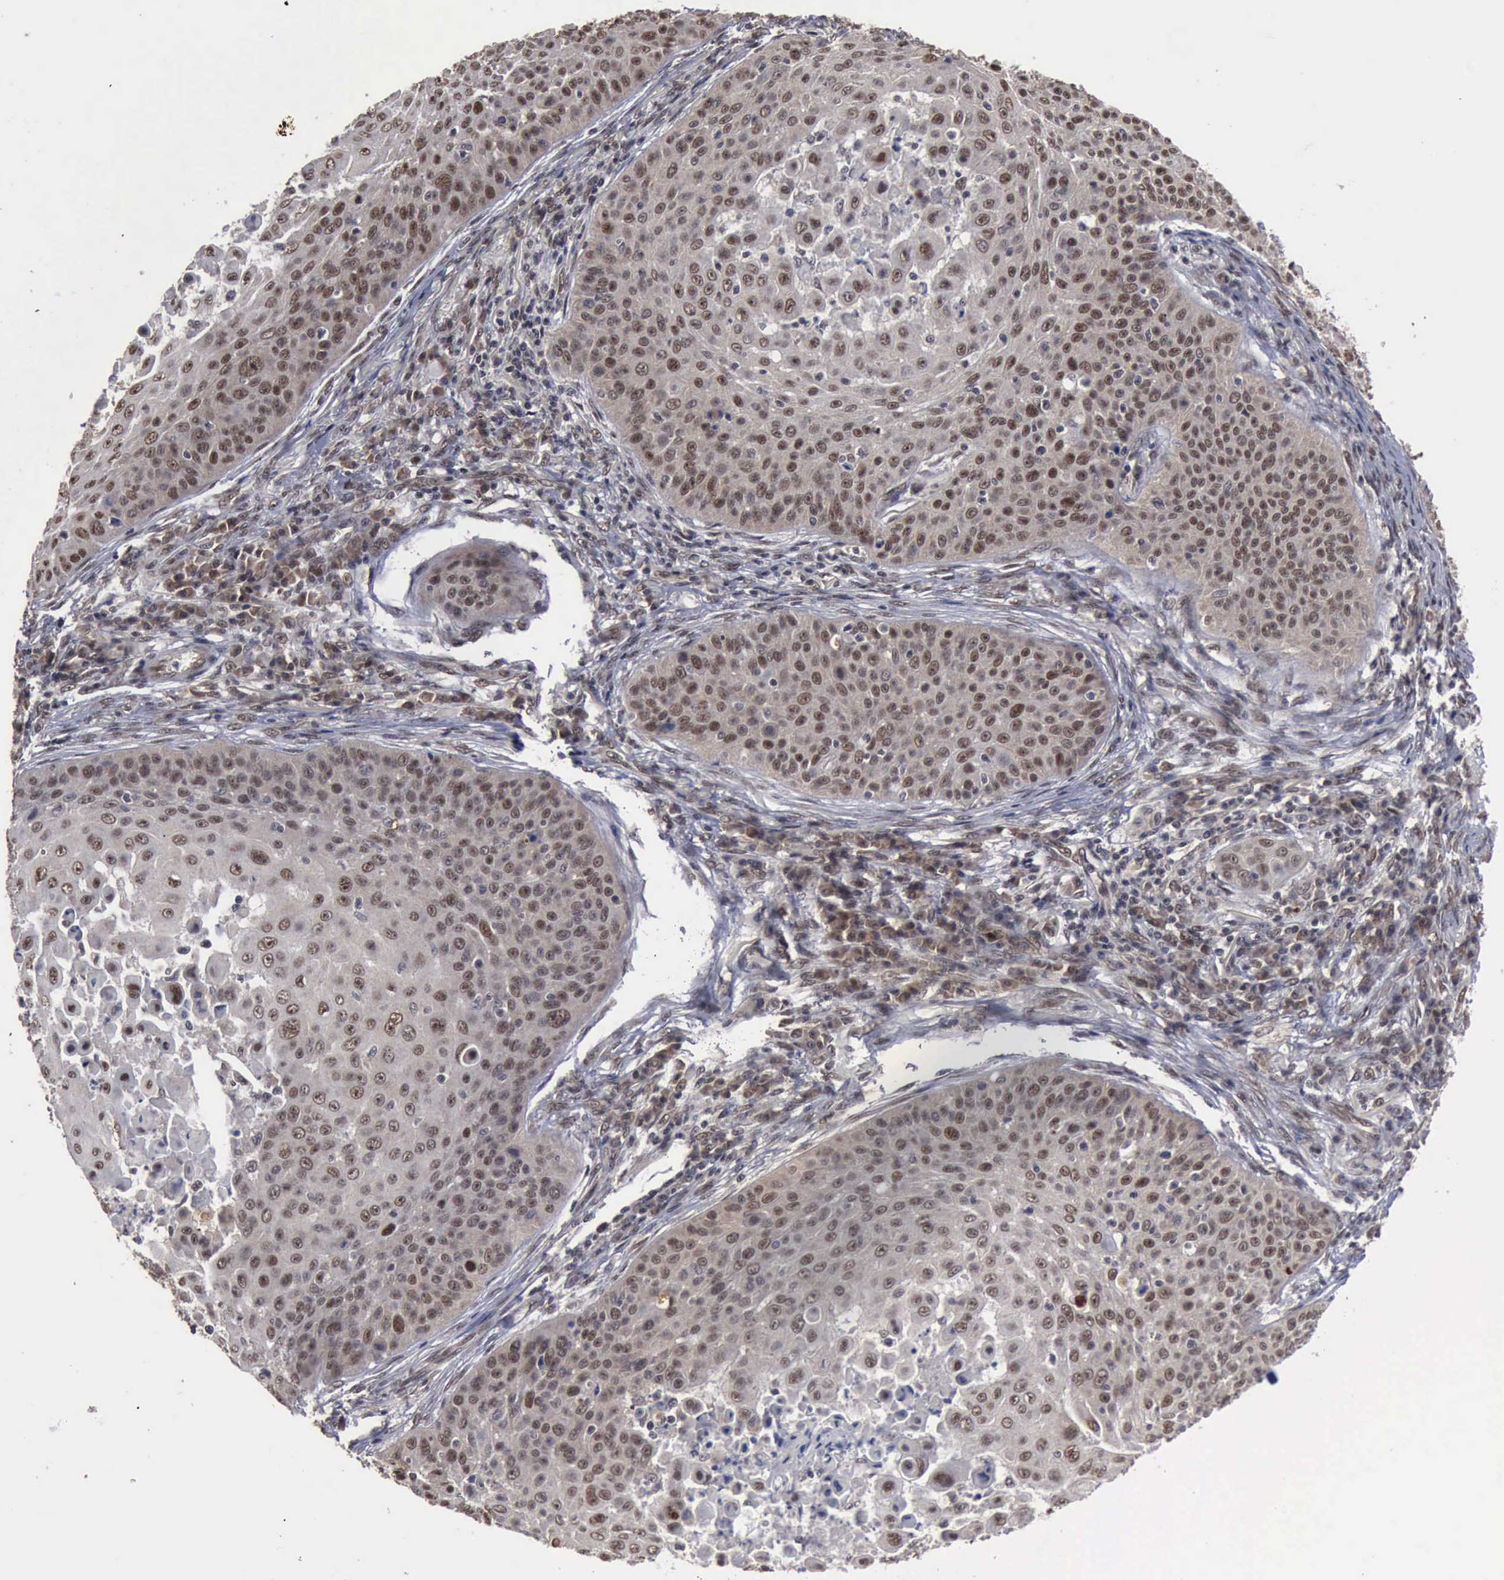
{"staining": {"intensity": "moderate", "quantity": "25%-75%", "location": "nuclear"}, "tissue": "skin cancer", "cell_type": "Tumor cells", "image_type": "cancer", "snomed": [{"axis": "morphology", "description": "Squamous cell carcinoma, NOS"}, {"axis": "topography", "description": "Skin"}], "caption": "IHC (DAB) staining of human squamous cell carcinoma (skin) reveals moderate nuclear protein expression in approximately 25%-75% of tumor cells. Immunohistochemistry (ihc) stains the protein of interest in brown and the nuclei are stained blue.", "gene": "RTCB", "patient": {"sex": "male", "age": 82}}